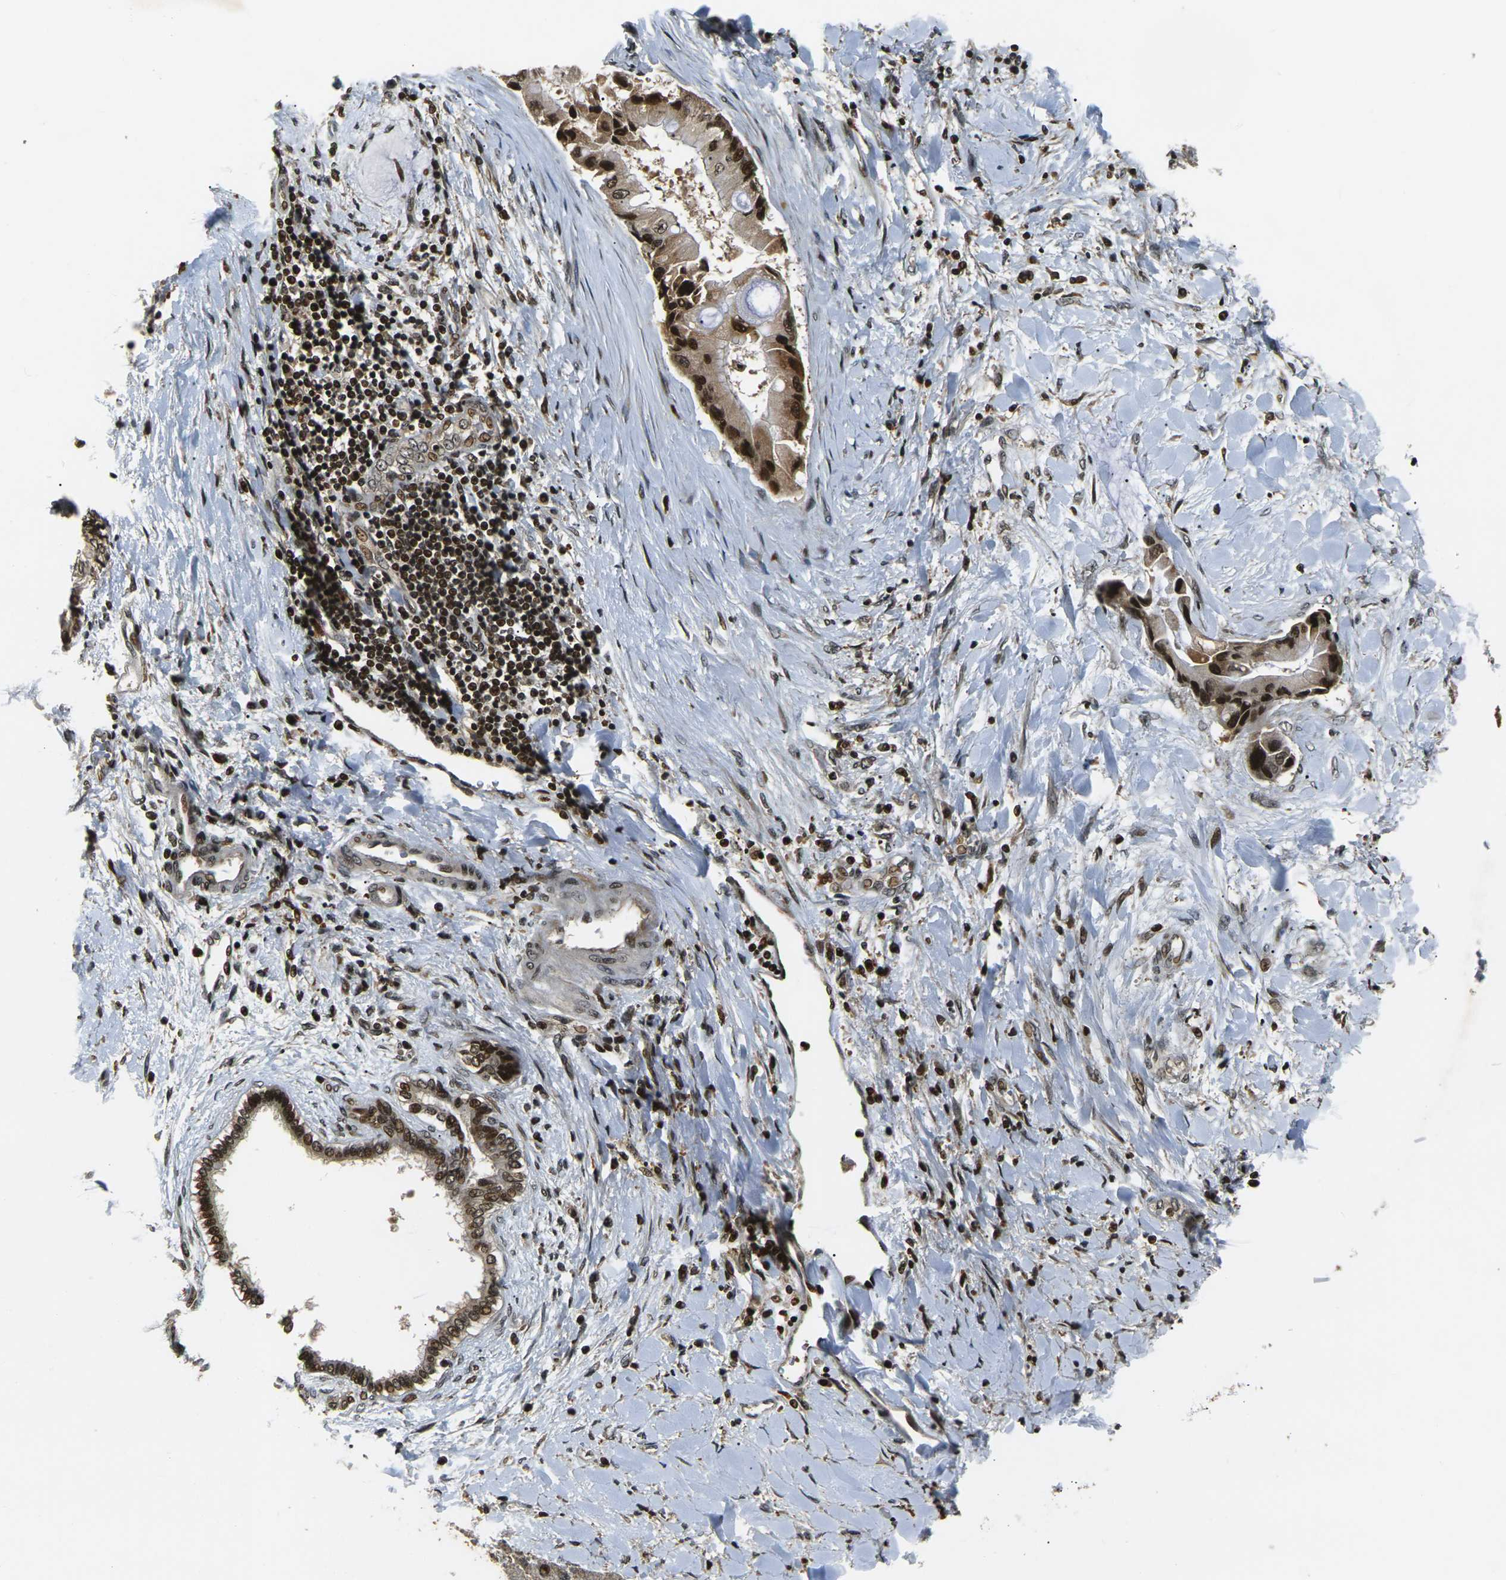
{"staining": {"intensity": "strong", "quantity": ">75%", "location": "cytoplasmic/membranous,nuclear"}, "tissue": "liver cancer", "cell_type": "Tumor cells", "image_type": "cancer", "snomed": [{"axis": "morphology", "description": "Cholangiocarcinoma"}, {"axis": "topography", "description": "Liver"}], "caption": "The photomicrograph reveals staining of cholangiocarcinoma (liver), revealing strong cytoplasmic/membranous and nuclear protein expression (brown color) within tumor cells. The staining is performed using DAB brown chromogen to label protein expression. The nuclei are counter-stained blue using hematoxylin.", "gene": "ACTL6A", "patient": {"sex": "male", "age": 50}}